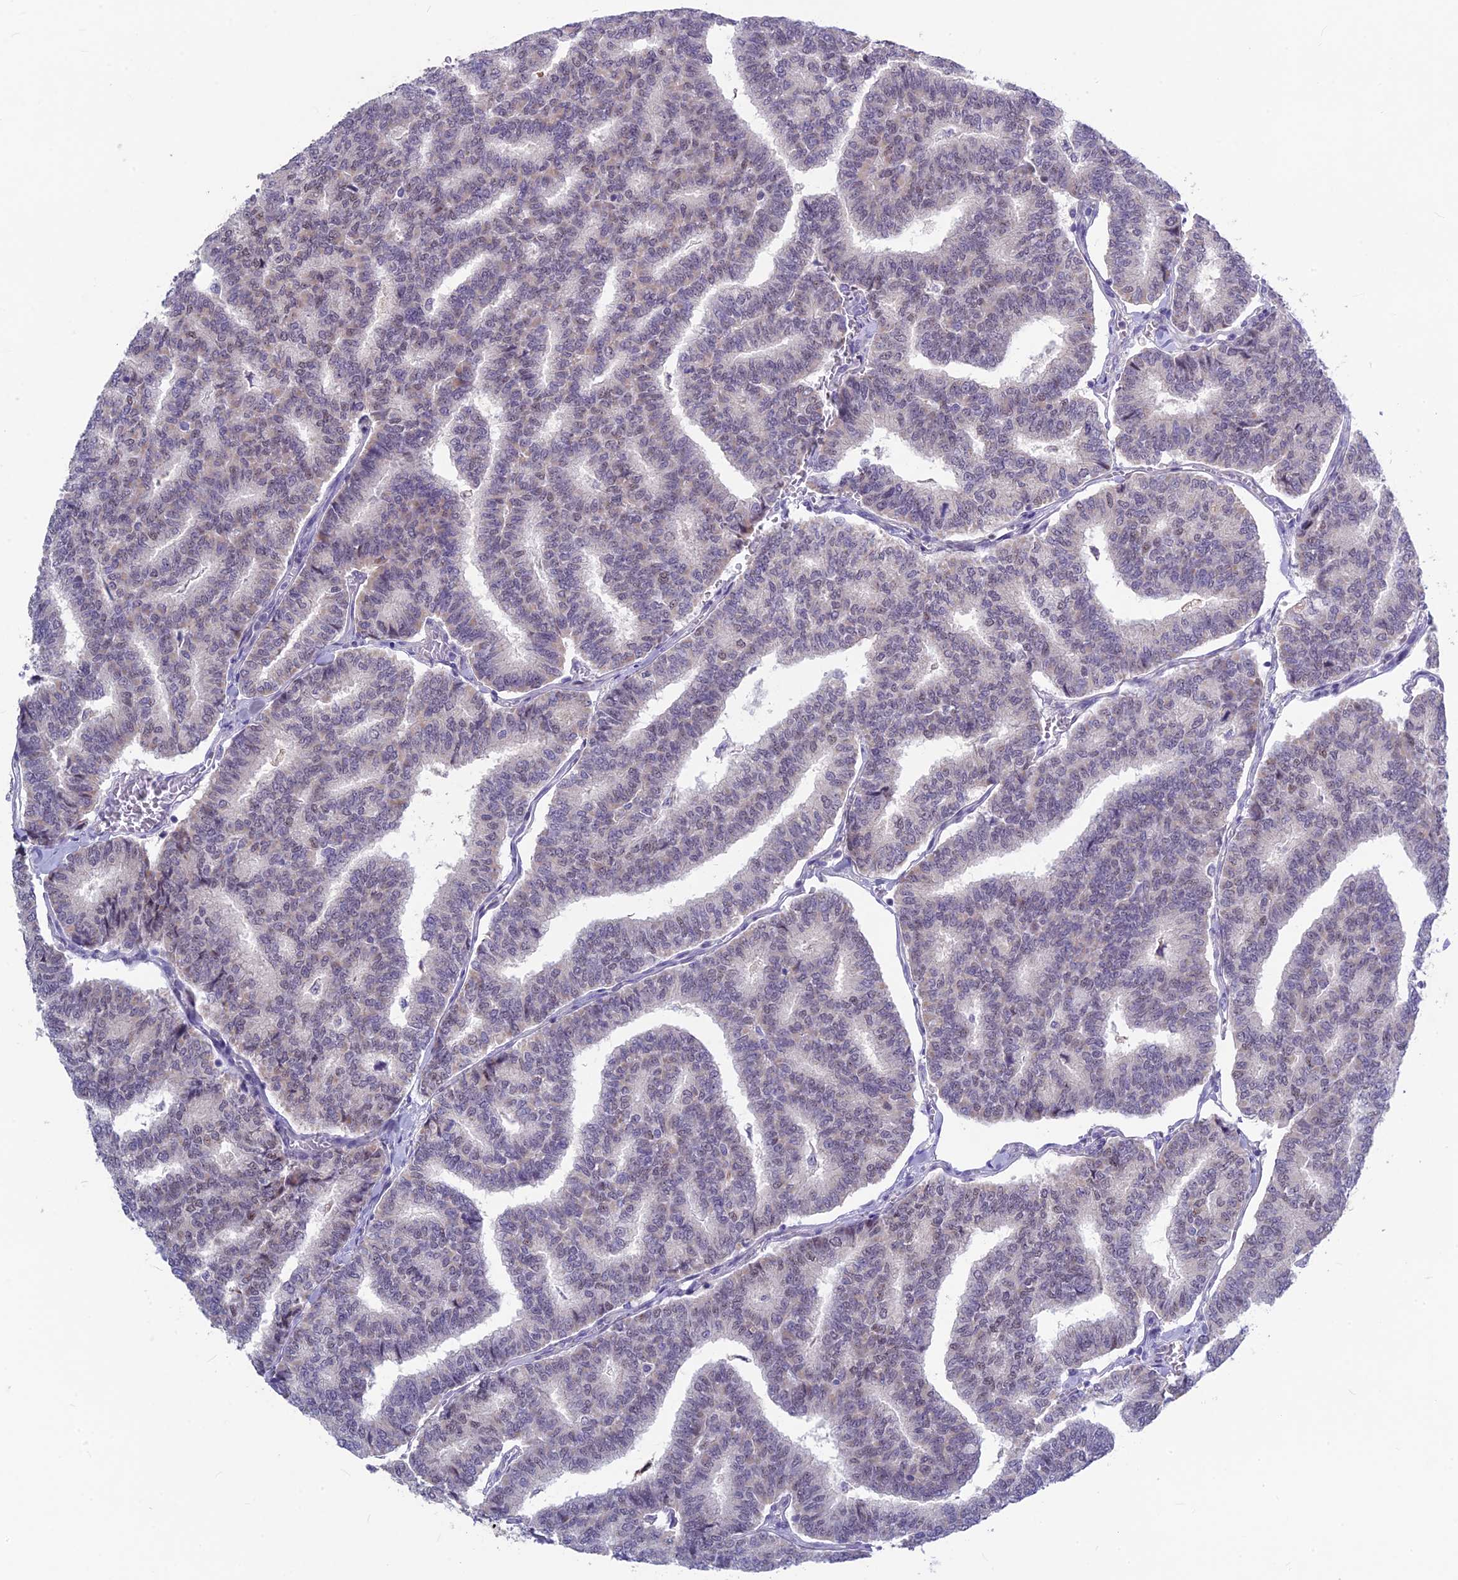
{"staining": {"intensity": "negative", "quantity": "none", "location": "none"}, "tissue": "thyroid cancer", "cell_type": "Tumor cells", "image_type": "cancer", "snomed": [{"axis": "morphology", "description": "Papillary adenocarcinoma, NOS"}, {"axis": "topography", "description": "Thyroid gland"}], "caption": "This is an IHC micrograph of human thyroid papillary adenocarcinoma. There is no staining in tumor cells.", "gene": "SNTN", "patient": {"sex": "female", "age": 35}}